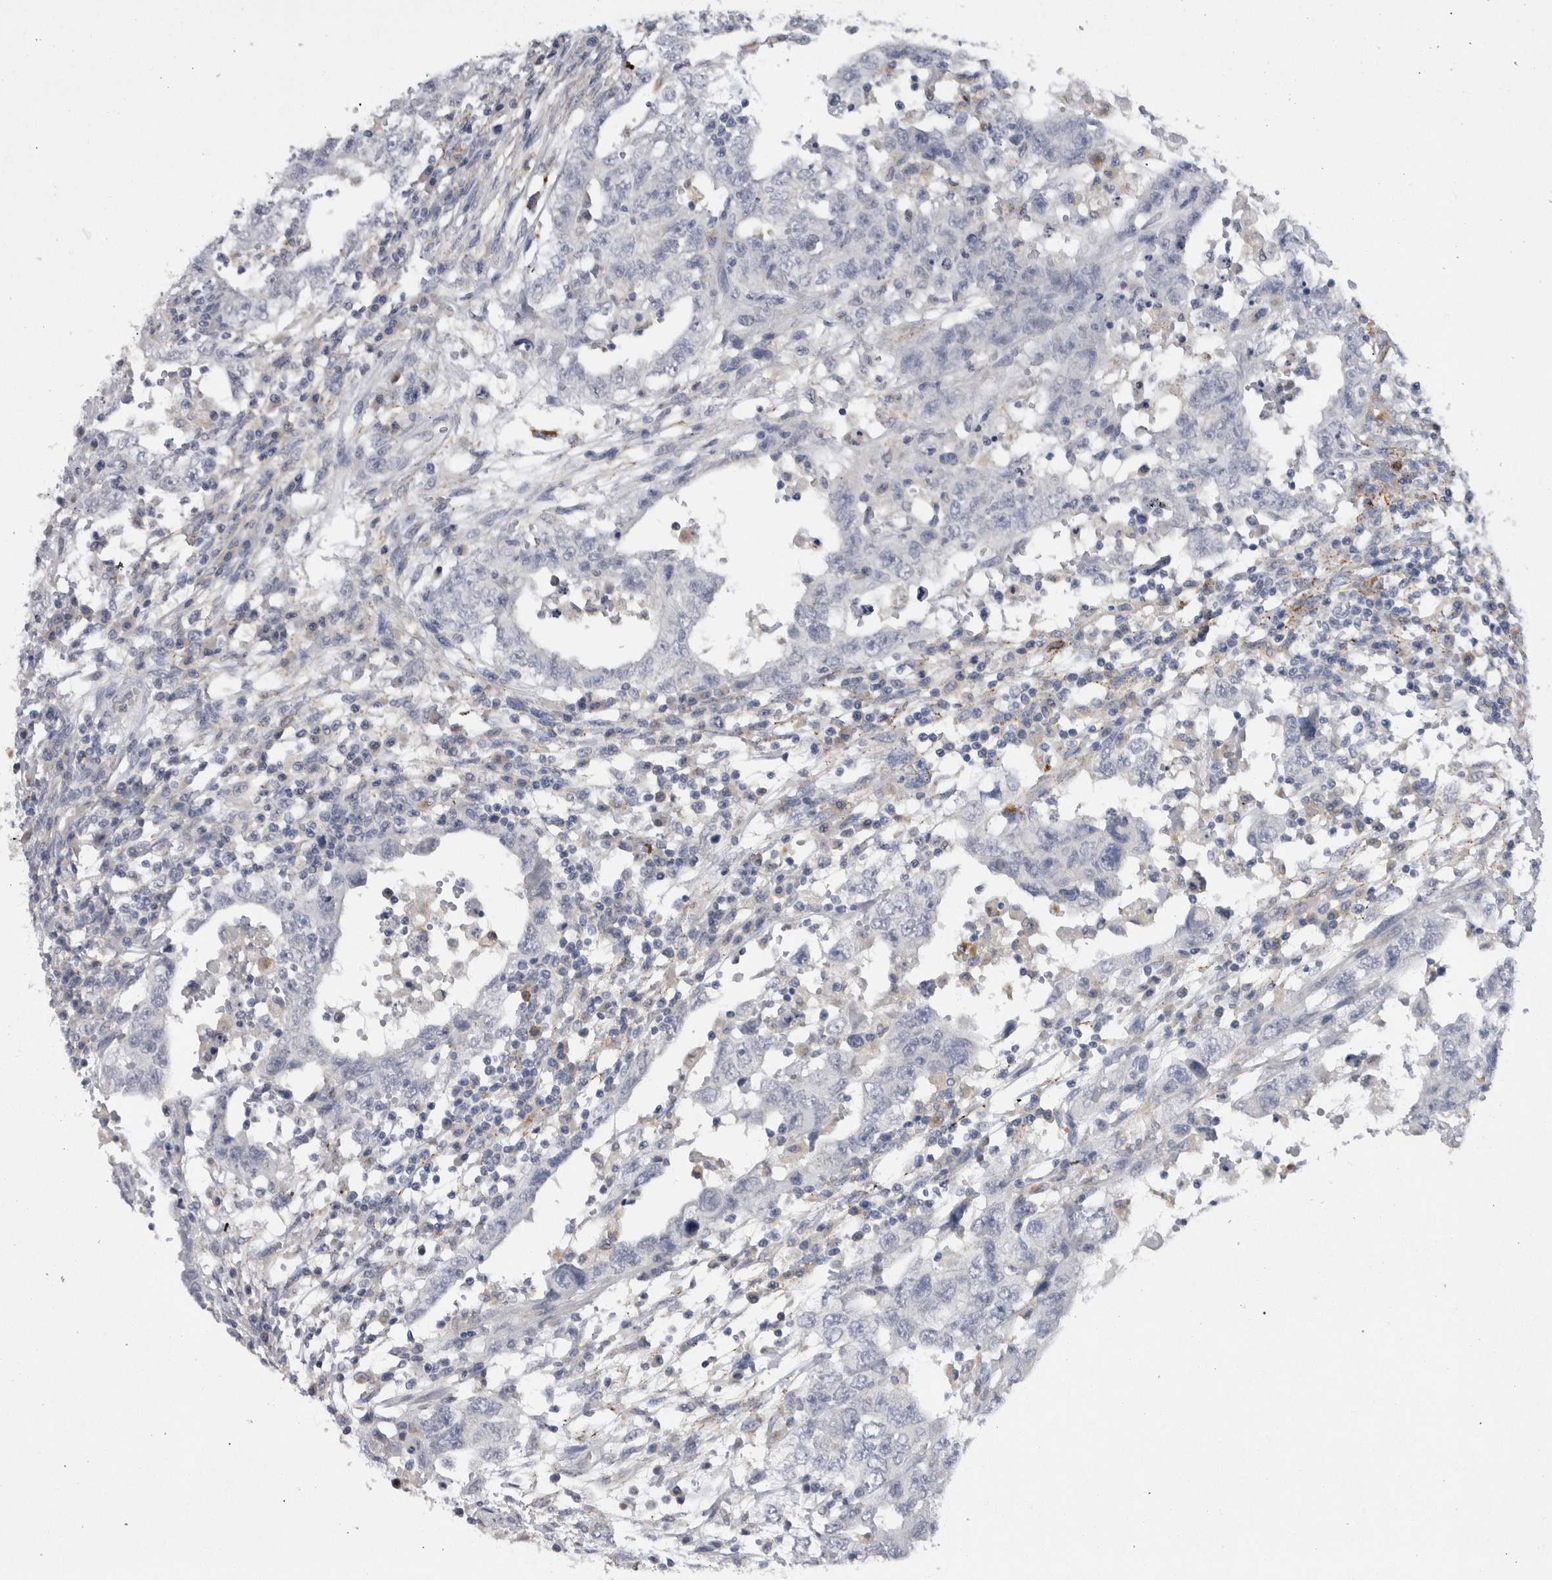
{"staining": {"intensity": "negative", "quantity": "none", "location": "none"}, "tissue": "testis cancer", "cell_type": "Tumor cells", "image_type": "cancer", "snomed": [{"axis": "morphology", "description": "Carcinoma, Embryonal, NOS"}, {"axis": "topography", "description": "Testis"}], "caption": "This histopathology image is of testis cancer stained with immunohistochemistry (IHC) to label a protein in brown with the nuclei are counter-stained blue. There is no expression in tumor cells.", "gene": "CD63", "patient": {"sex": "male", "age": 26}}